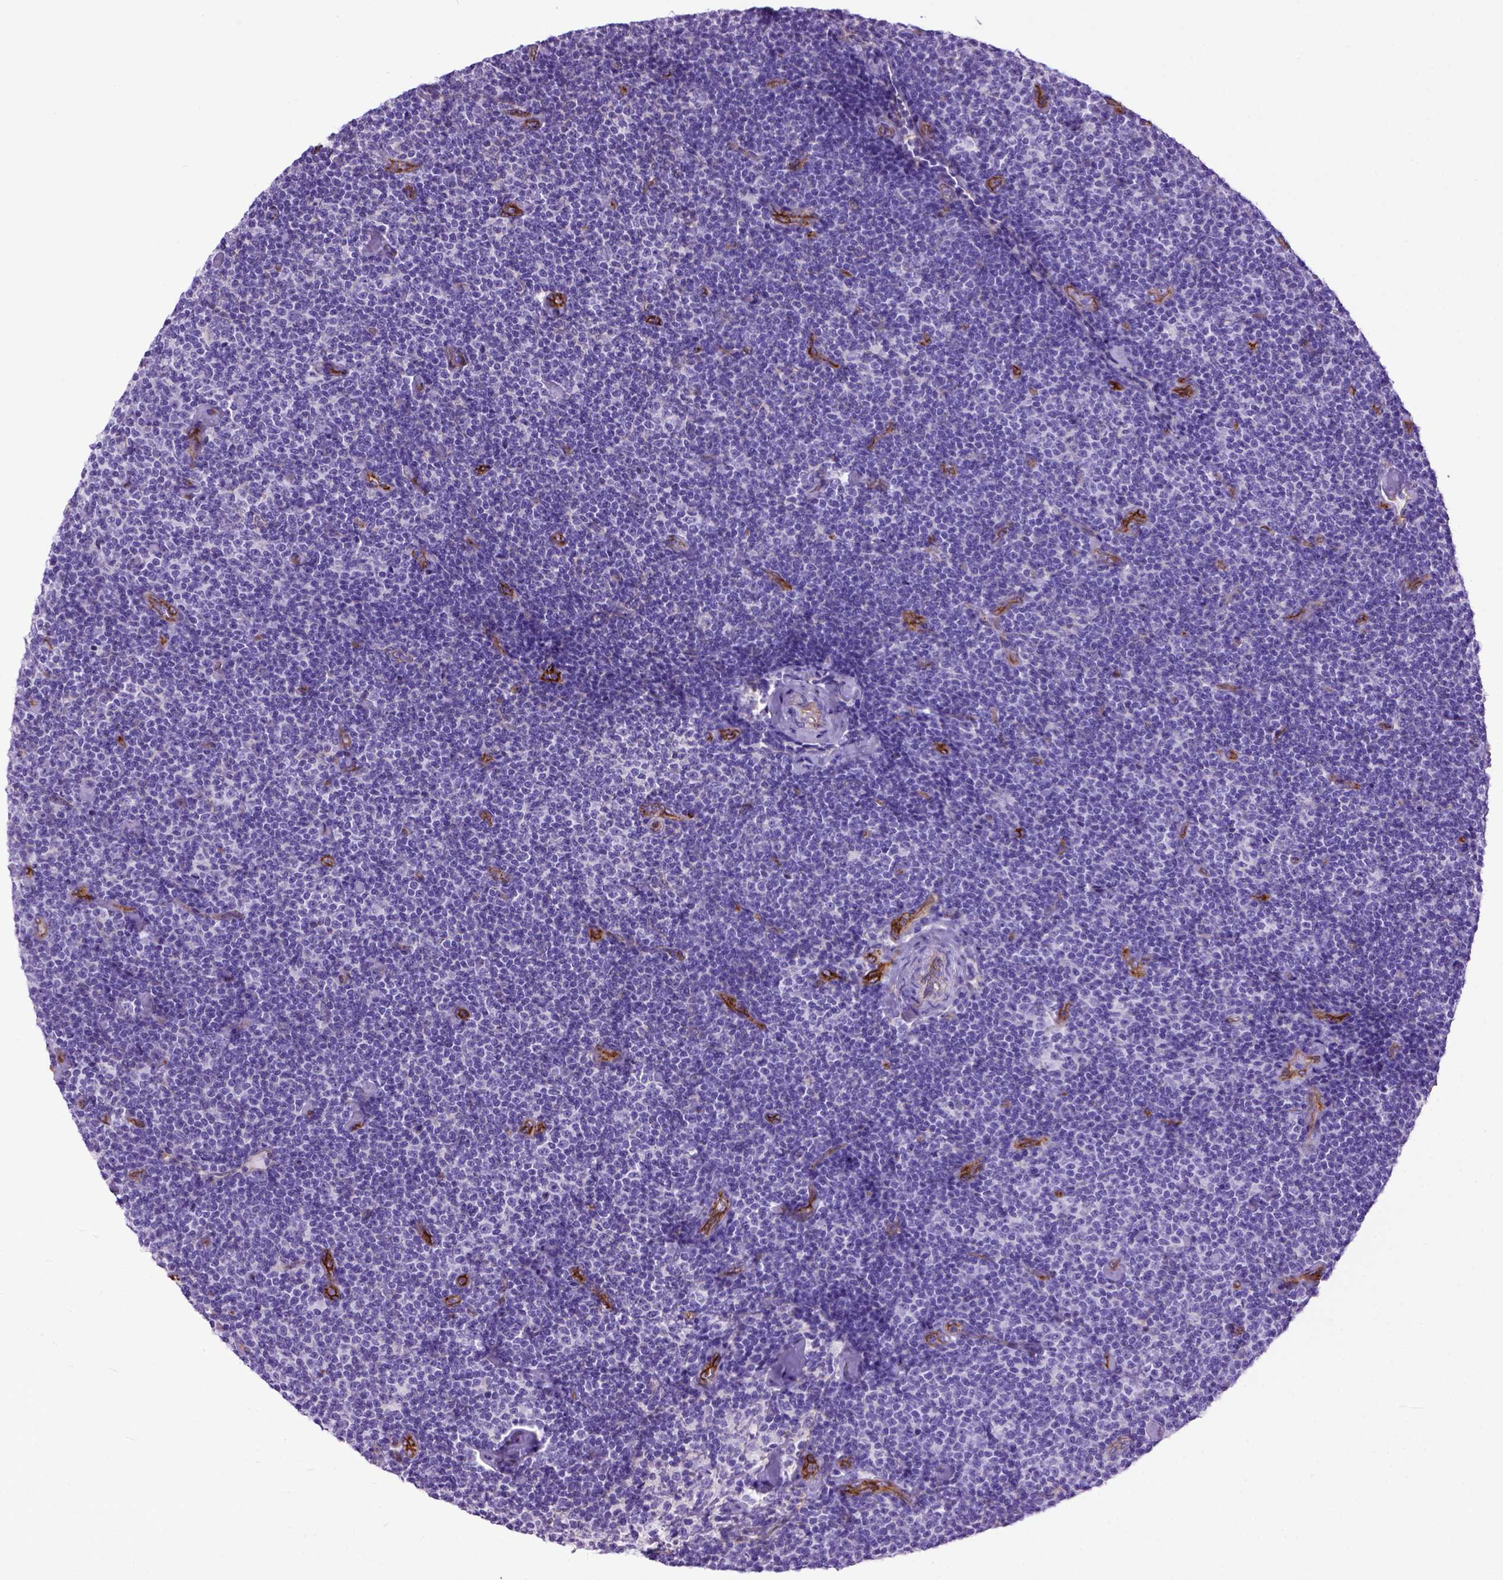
{"staining": {"intensity": "negative", "quantity": "none", "location": "none"}, "tissue": "lymphoma", "cell_type": "Tumor cells", "image_type": "cancer", "snomed": [{"axis": "morphology", "description": "Malignant lymphoma, non-Hodgkin's type, Low grade"}, {"axis": "topography", "description": "Lymph node"}], "caption": "Human low-grade malignant lymphoma, non-Hodgkin's type stained for a protein using immunohistochemistry (IHC) shows no positivity in tumor cells.", "gene": "ENG", "patient": {"sex": "male", "age": 81}}